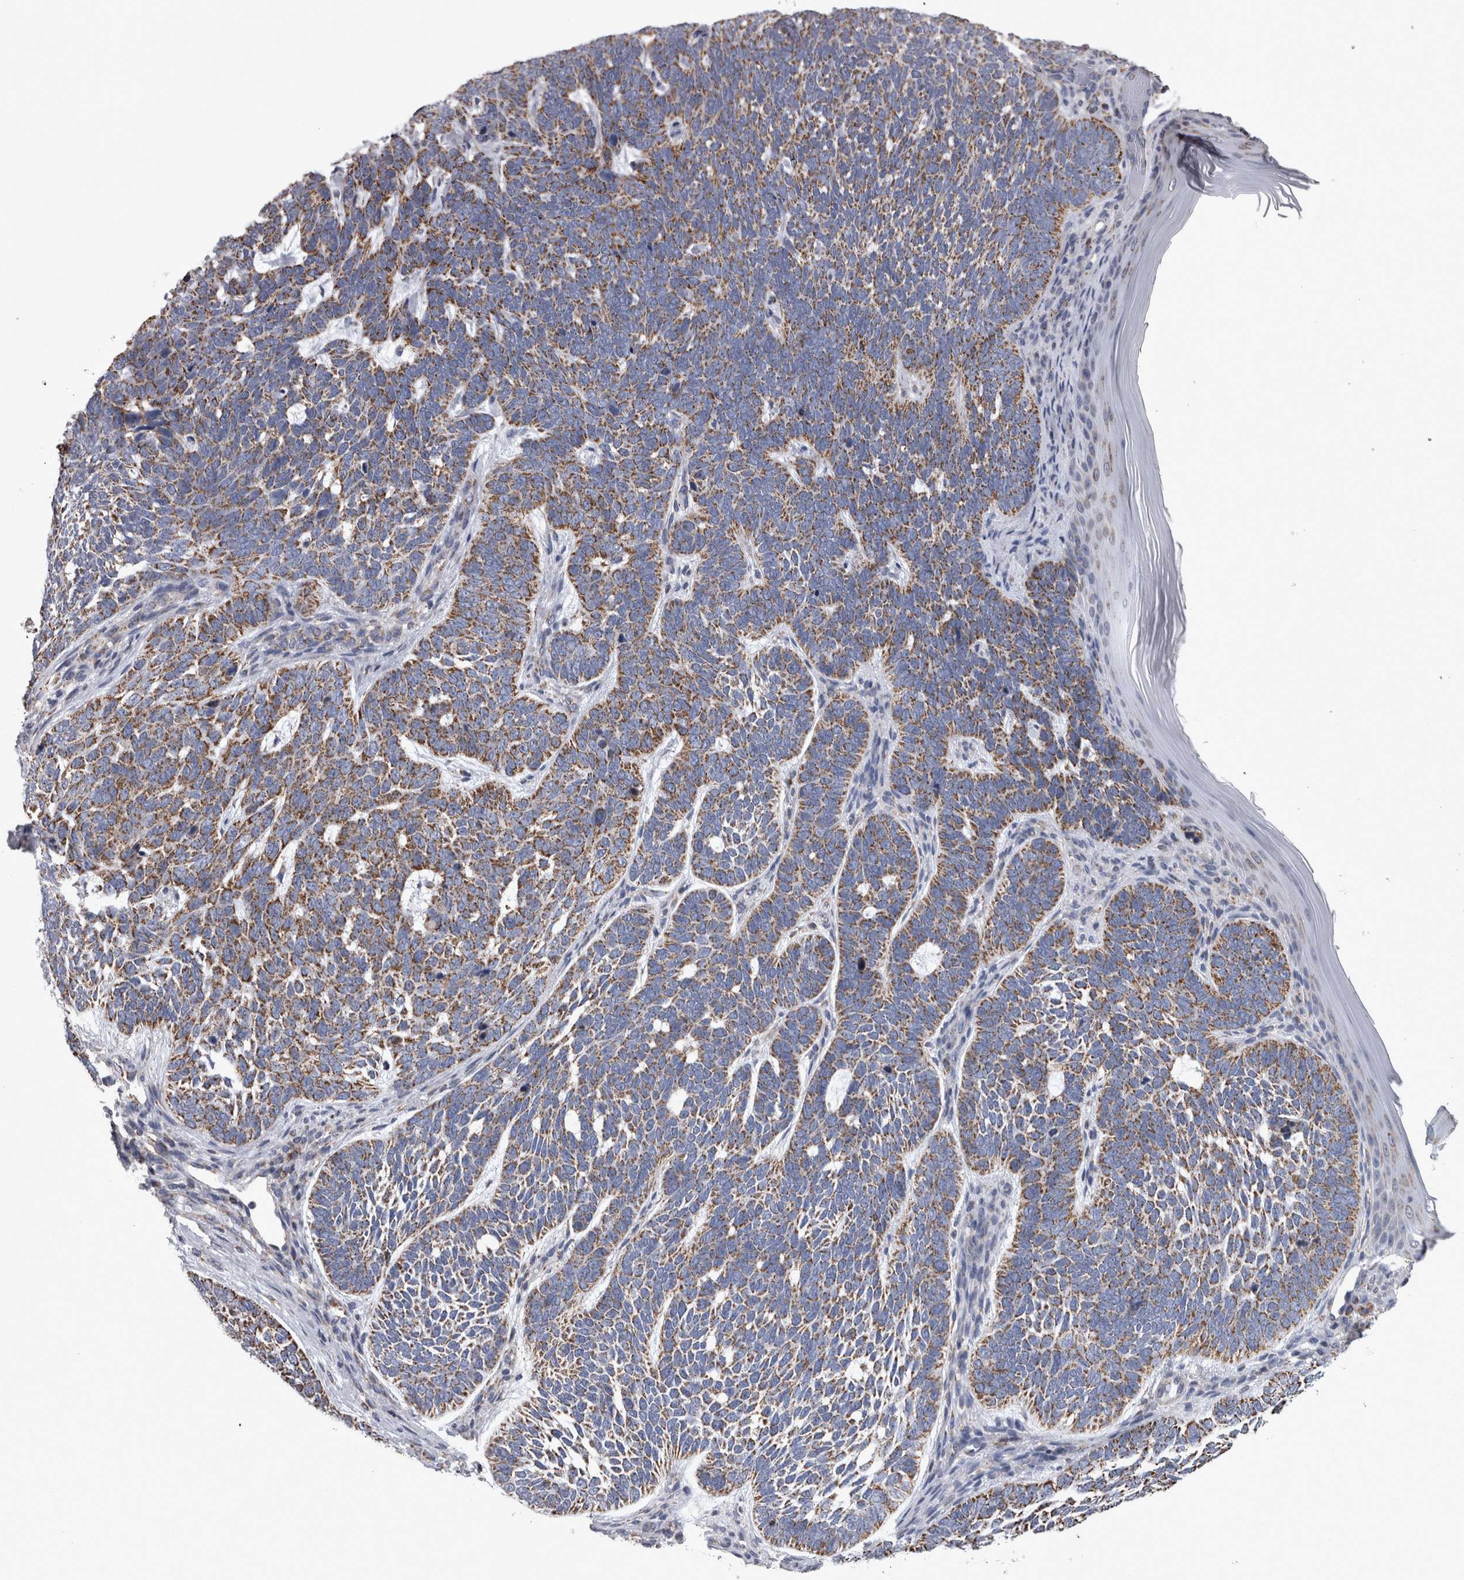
{"staining": {"intensity": "moderate", "quantity": ">75%", "location": "cytoplasmic/membranous"}, "tissue": "skin cancer", "cell_type": "Tumor cells", "image_type": "cancer", "snomed": [{"axis": "morphology", "description": "Basal cell carcinoma"}, {"axis": "topography", "description": "Skin"}], "caption": "Immunohistochemical staining of skin basal cell carcinoma shows medium levels of moderate cytoplasmic/membranous protein staining in approximately >75% of tumor cells.", "gene": "MDH2", "patient": {"sex": "female", "age": 85}}